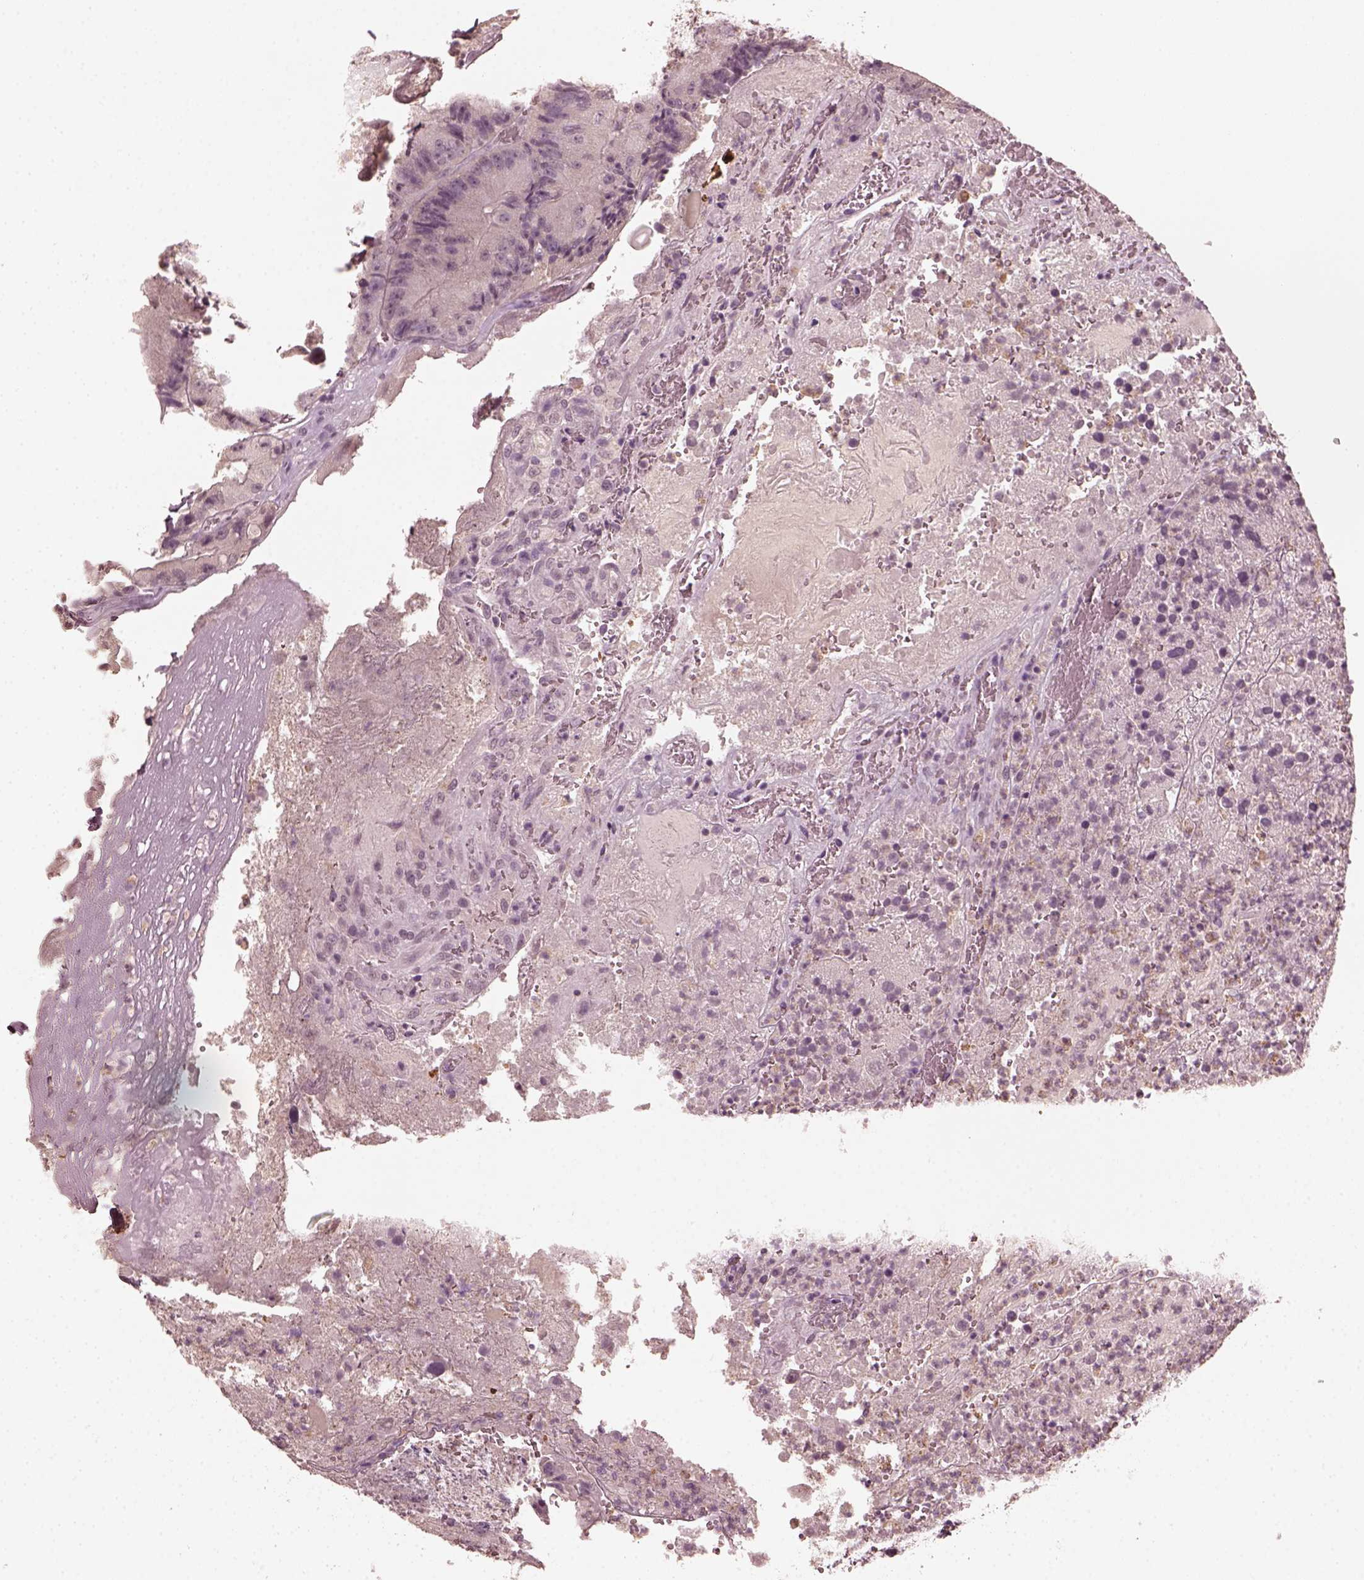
{"staining": {"intensity": "negative", "quantity": "none", "location": "none"}, "tissue": "colorectal cancer", "cell_type": "Tumor cells", "image_type": "cancer", "snomed": [{"axis": "morphology", "description": "Adenocarcinoma, NOS"}, {"axis": "topography", "description": "Colon"}], "caption": "Tumor cells show no significant positivity in colorectal cancer.", "gene": "KRT79", "patient": {"sex": "female", "age": 86}}